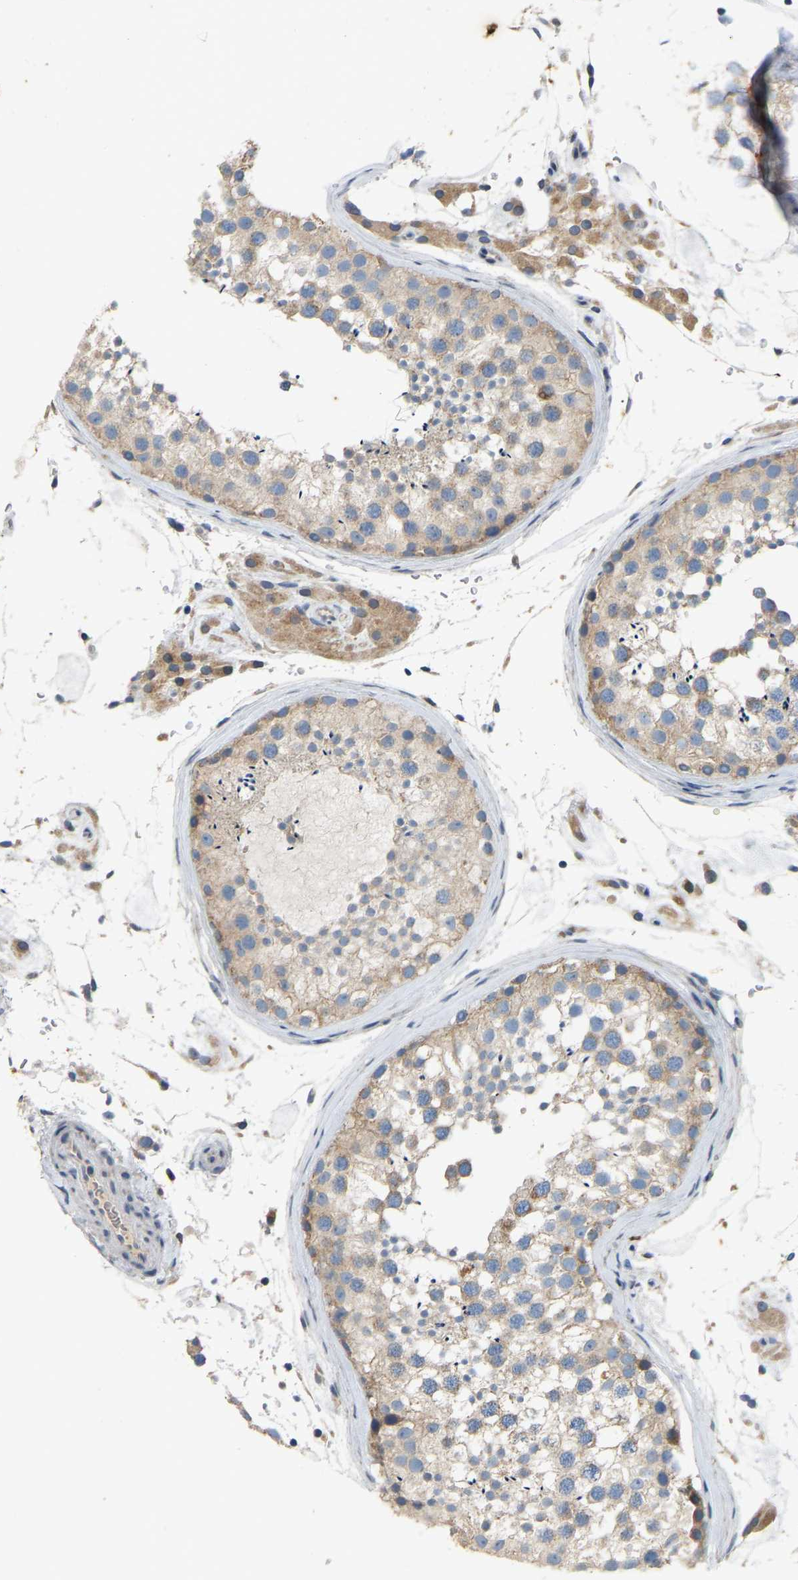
{"staining": {"intensity": "weak", "quantity": ">75%", "location": "cytoplasmic/membranous"}, "tissue": "testis", "cell_type": "Cells in seminiferous ducts", "image_type": "normal", "snomed": [{"axis": "morphology", "description": "Normal tissue, NOS"}, {"axis": "topography", "description": "Testis"}], "caption": "Protein expression by IHC demonstrates weak cytoplasmic/membranous expression in approximately >75% of cells in seminiferous ducts in unremarkable testis. Nuclei are stained in blue.", "gene": "ENSG00000283765", "patient": {"sex": "male", "age": 46}}